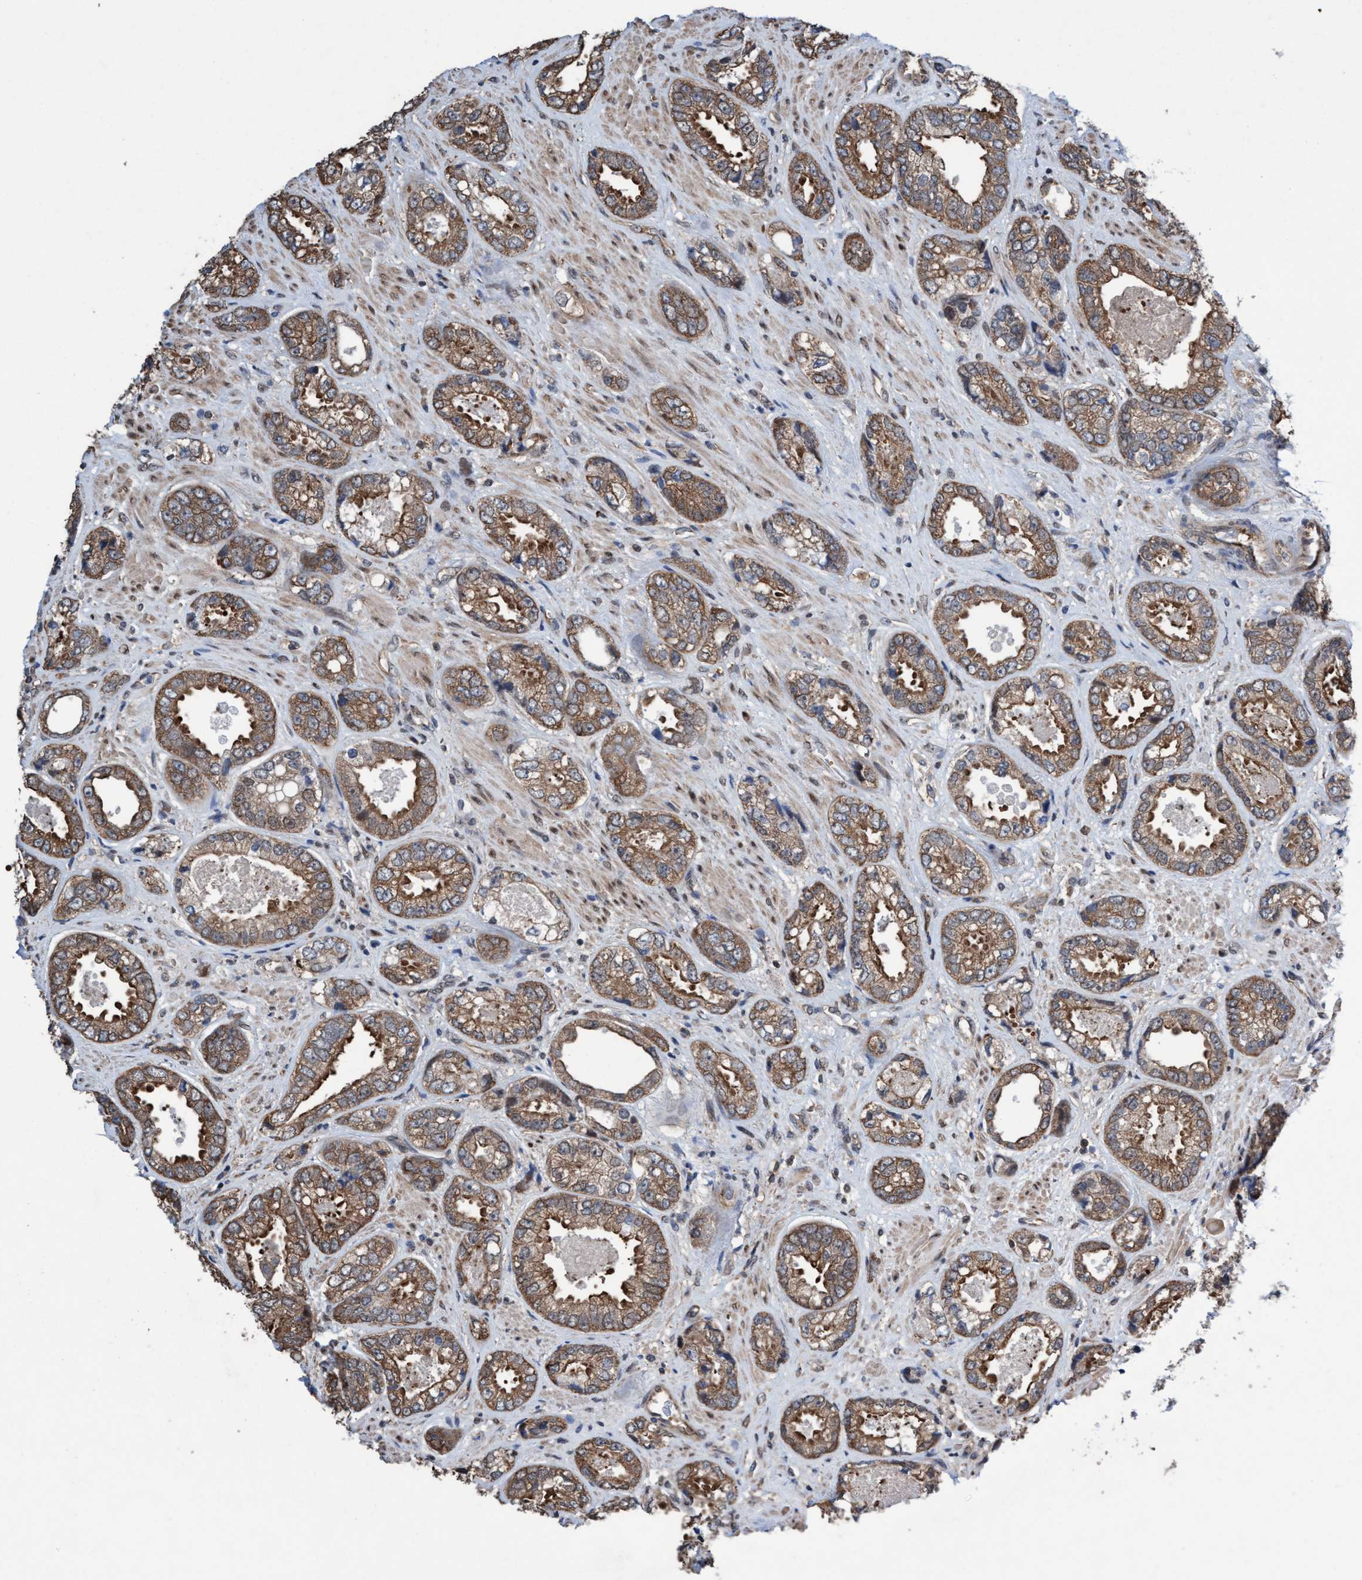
{"staining": {"intensity": "moderate", "quantity": ">75%", "location": "cytoplasmic/membranous"}, "tissue": "prostate cancer", "cell_type": "Tumor cells", "image_type": "cancer", "snomed": [{"axis": "morphology", "description": "Adenocarcinoma, High grade"}, {"axis": "topography", "description": "Prostate"}], "caption": "Tumor cells exhibit medium levels of moderate cytoplasmic/membranous expression in approximately >75% of cells in prostate adenocarcinoma (high-grade).", "gene": "METAP2", "patient": {"sex": "male", "age": 61}}